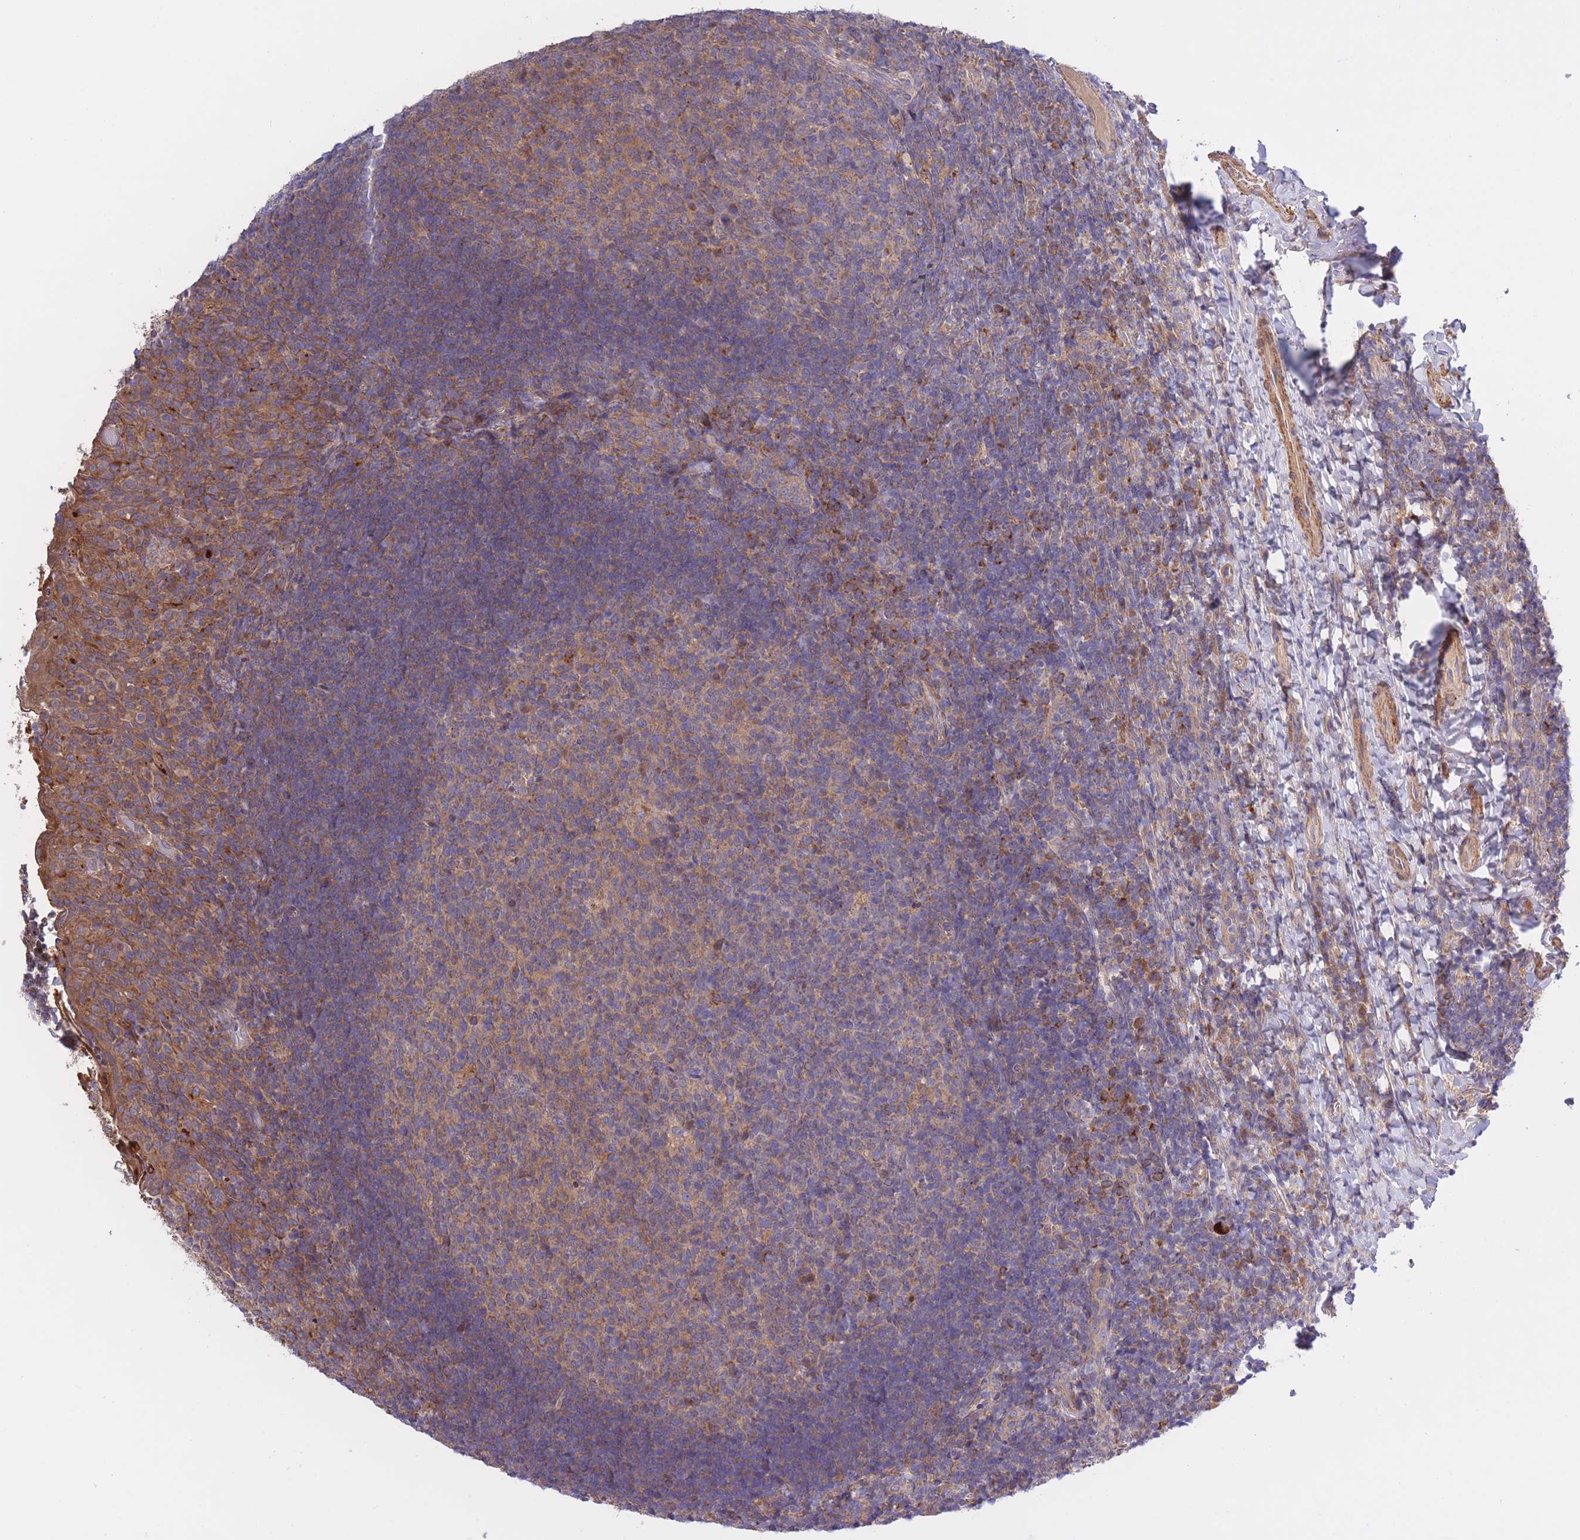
{"staining": {"intensity": "moderate", "quantity": "25%-75%", "location": "cytoplasmic/membranous"}, "tissue": "tonsil", "cell_type": "Germinal center cells", "image_type": "normal", "snomed": [{"axis": "morphology", "description": "Normal tissue, NOS"}, {"axis": "topography", "description": "Tonsil"}], "caption": "The micrograph shows a brown stain indicating the presence of a protein in the cytoplasmic/membranous of germinal center cells in tonsil. The staining was performed using DAB, with brown indicating positive protein expression. Nuclei are stained blue with hematoxylin.", "gene": "ATP13A2", "patient": {"sex": "female", "age": 10}}